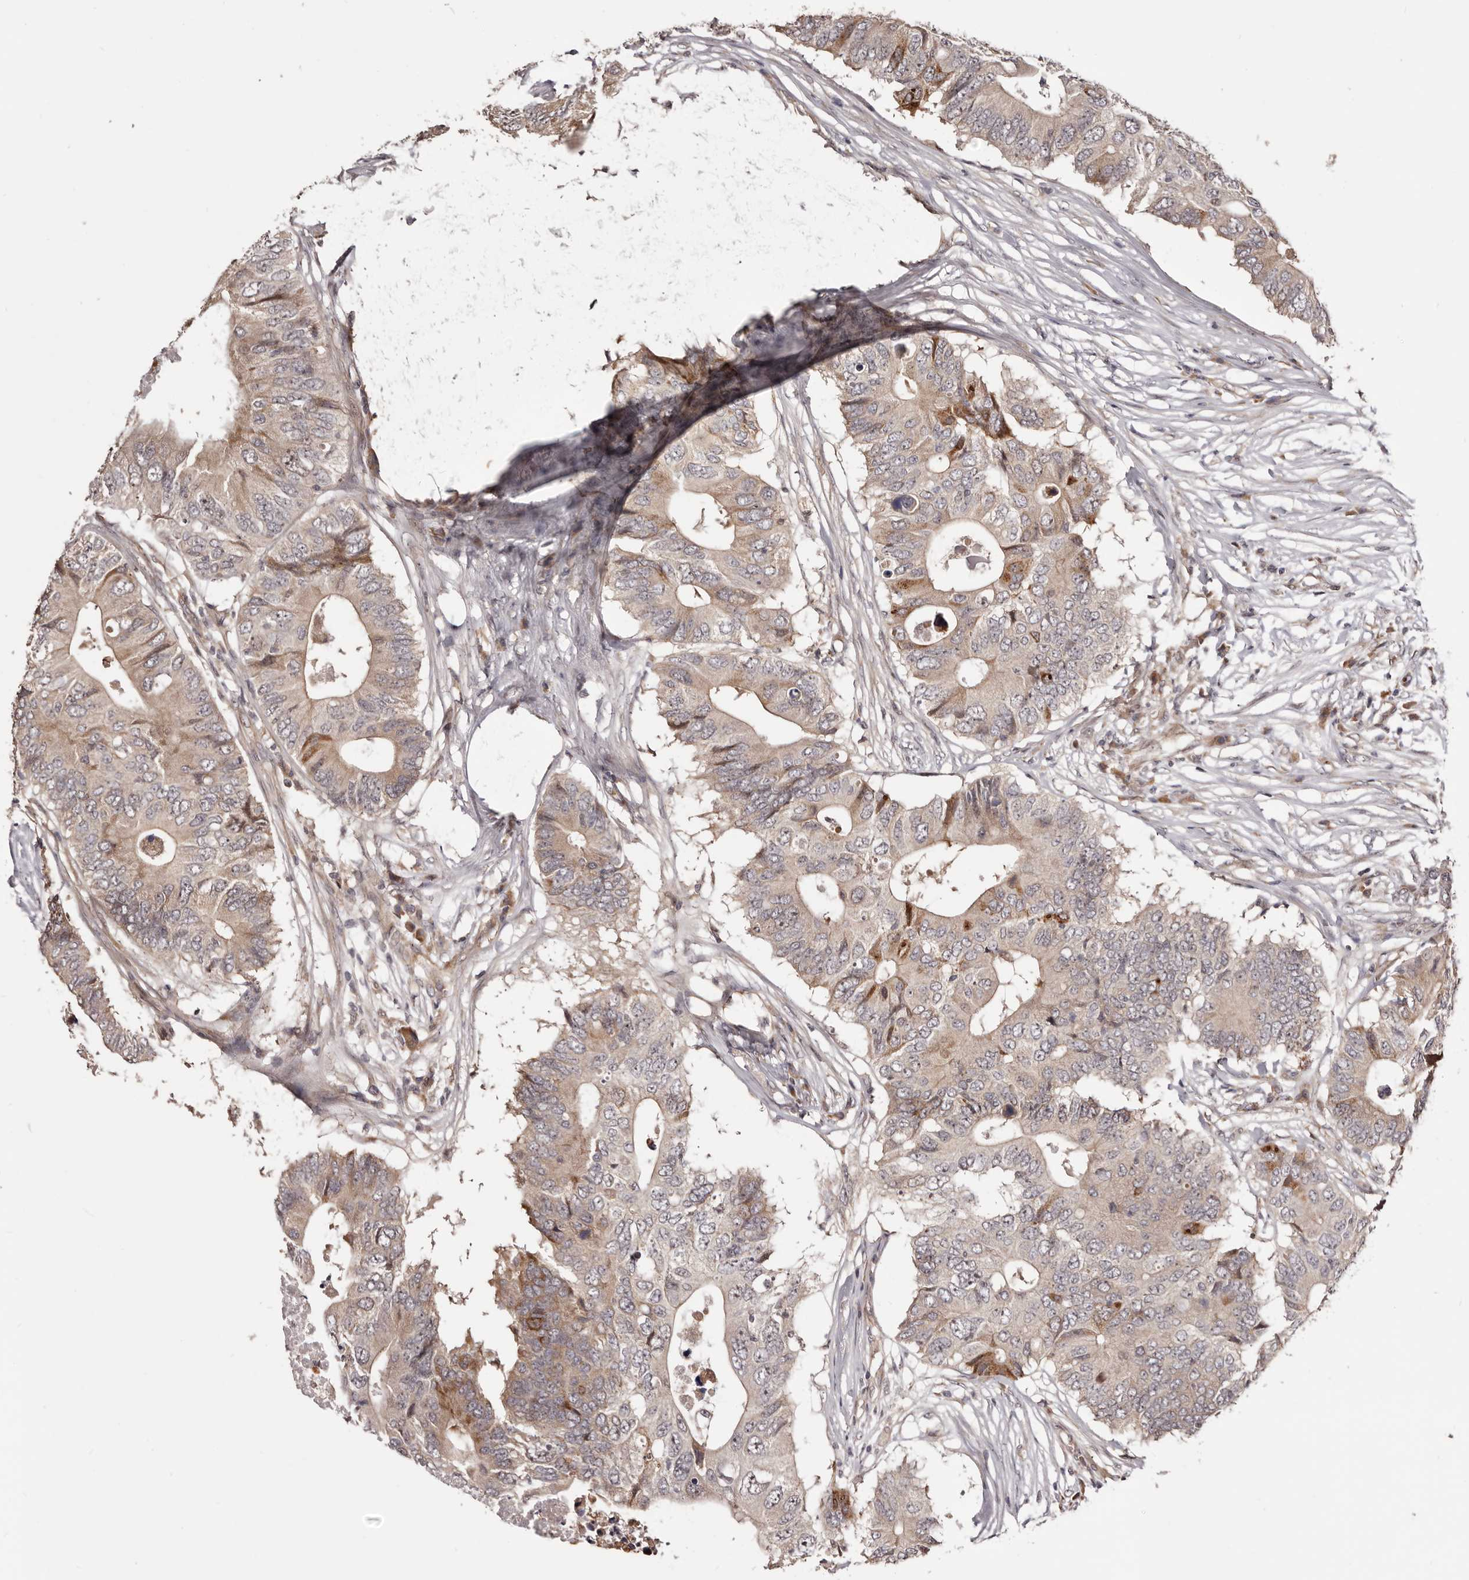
{"staining": {"intensity": "moderate", "quantity": "<25%", "location": "cytoplasmic/membranous"}, "tissue": "colorectal cancer", "cell_type": "Tumor cells", "image_type": "cancer", "snomed": [{"axis": "morphology", "description": "Adenocarcinoma, NOS"}, {"axis": "topography", "description": "Colon"}], "caption": "A brown stain highlights moderate cytoplasmic/membranous positivity of a protein in human adenocarcinoma (colorectal) tumor cells. Immunohistochemistry (ihc) stains the protein of interest in brown and the nuclei are stained blue.", "gene": "NOL12", "patient": {"sex": "male", "age": 71}}